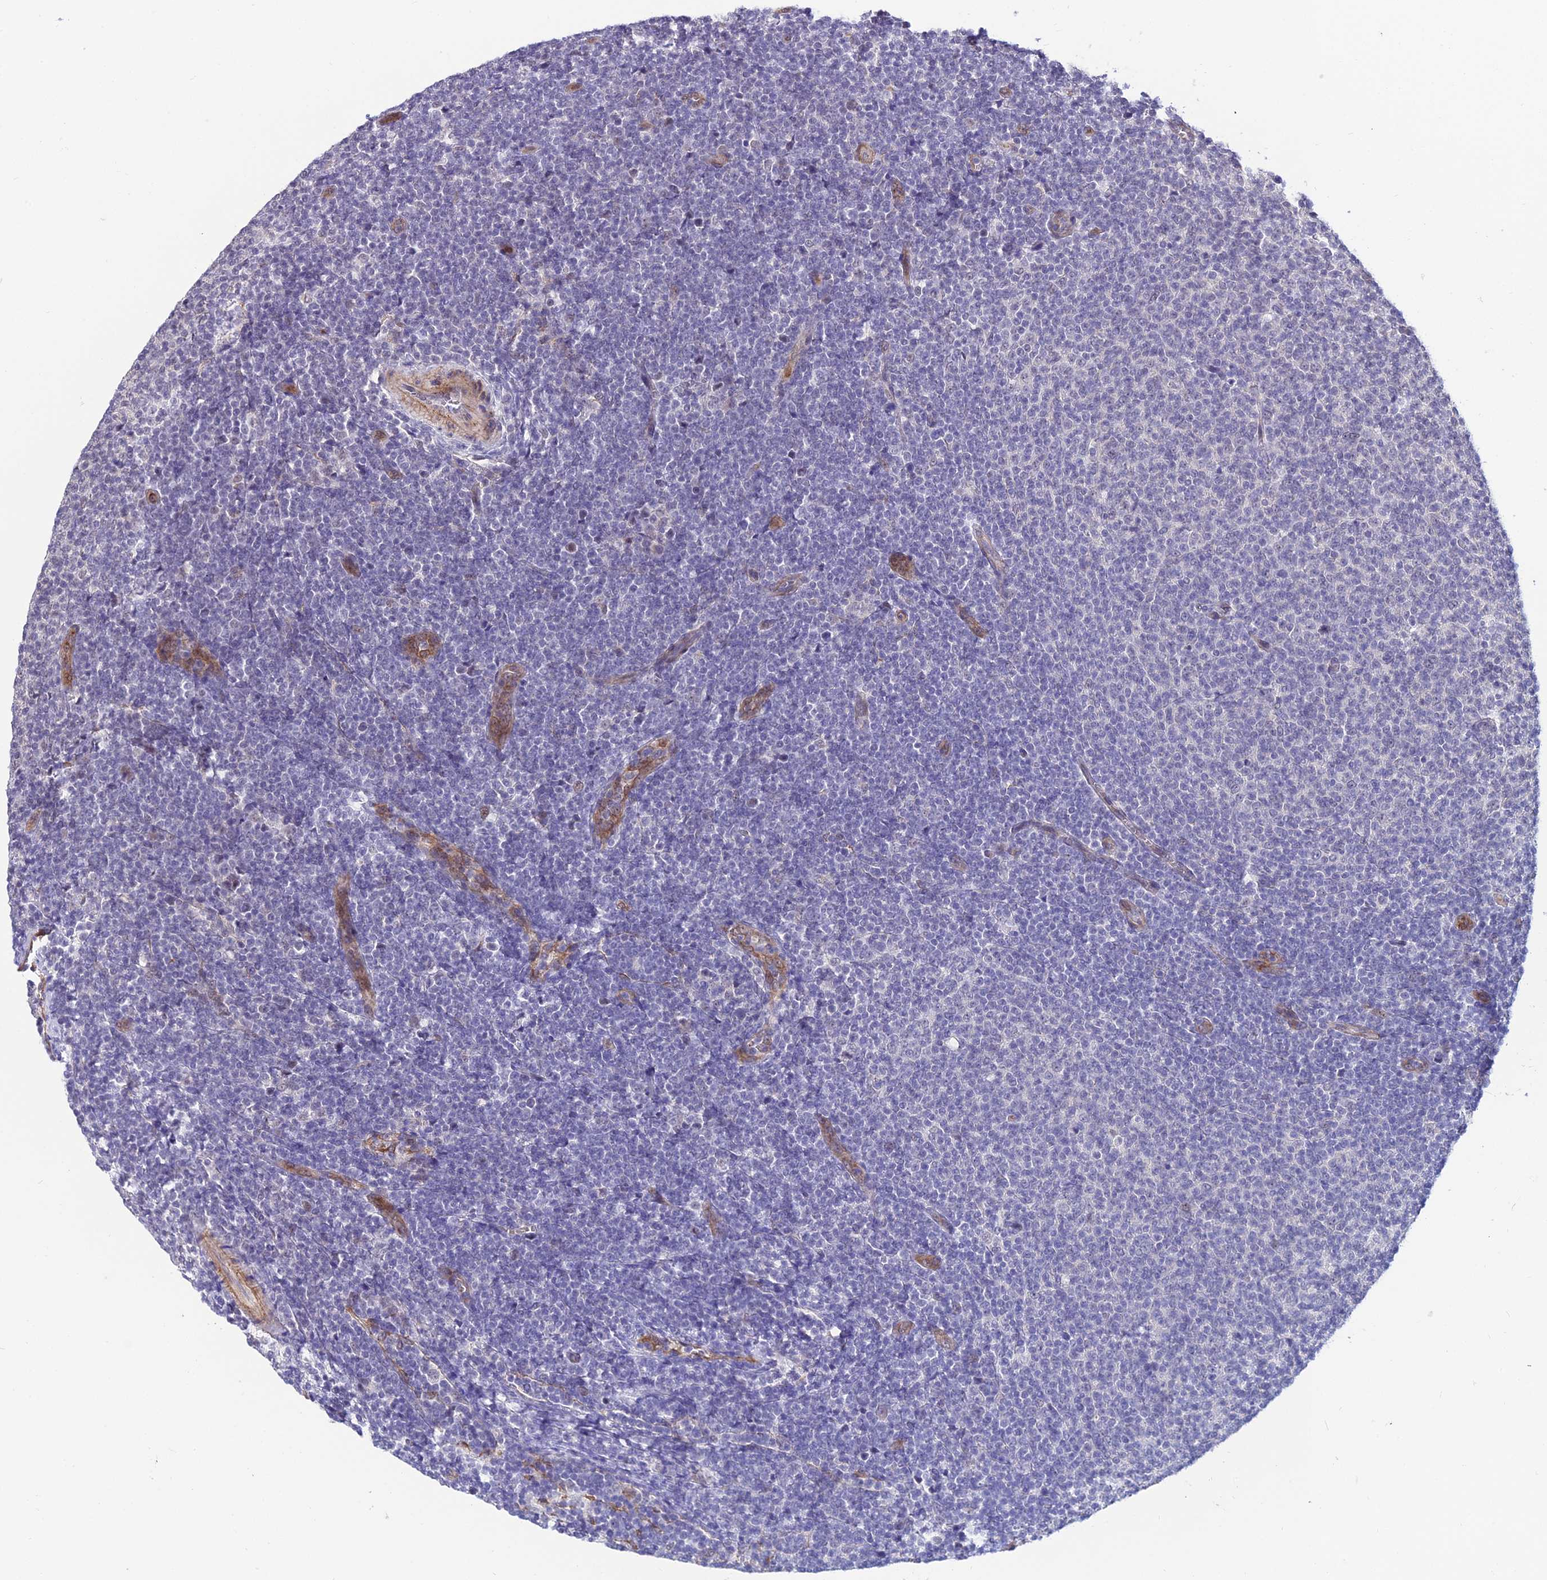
{"staining": {"intensity": "negative", "quantity": "none", "location": "none"}, "tissue": "lymphoma", "cell_type": "Tumor cells", "image_type": "cancer", "snomed": [{"axis": "morphology", "description": "Malignant lymphoma, non-Hodgkin's type, Low grade"}, {"axis": "topography", "description": "Lymph node"}], "caption": "Immunohistochemistry (IHC) image of neoplastic tissue: lymphoma stained with DAB demonstrates no significant protein positivity in tumor cells.", "gene": "SYT15", "patient": {"sex": "male", "age": 66}}